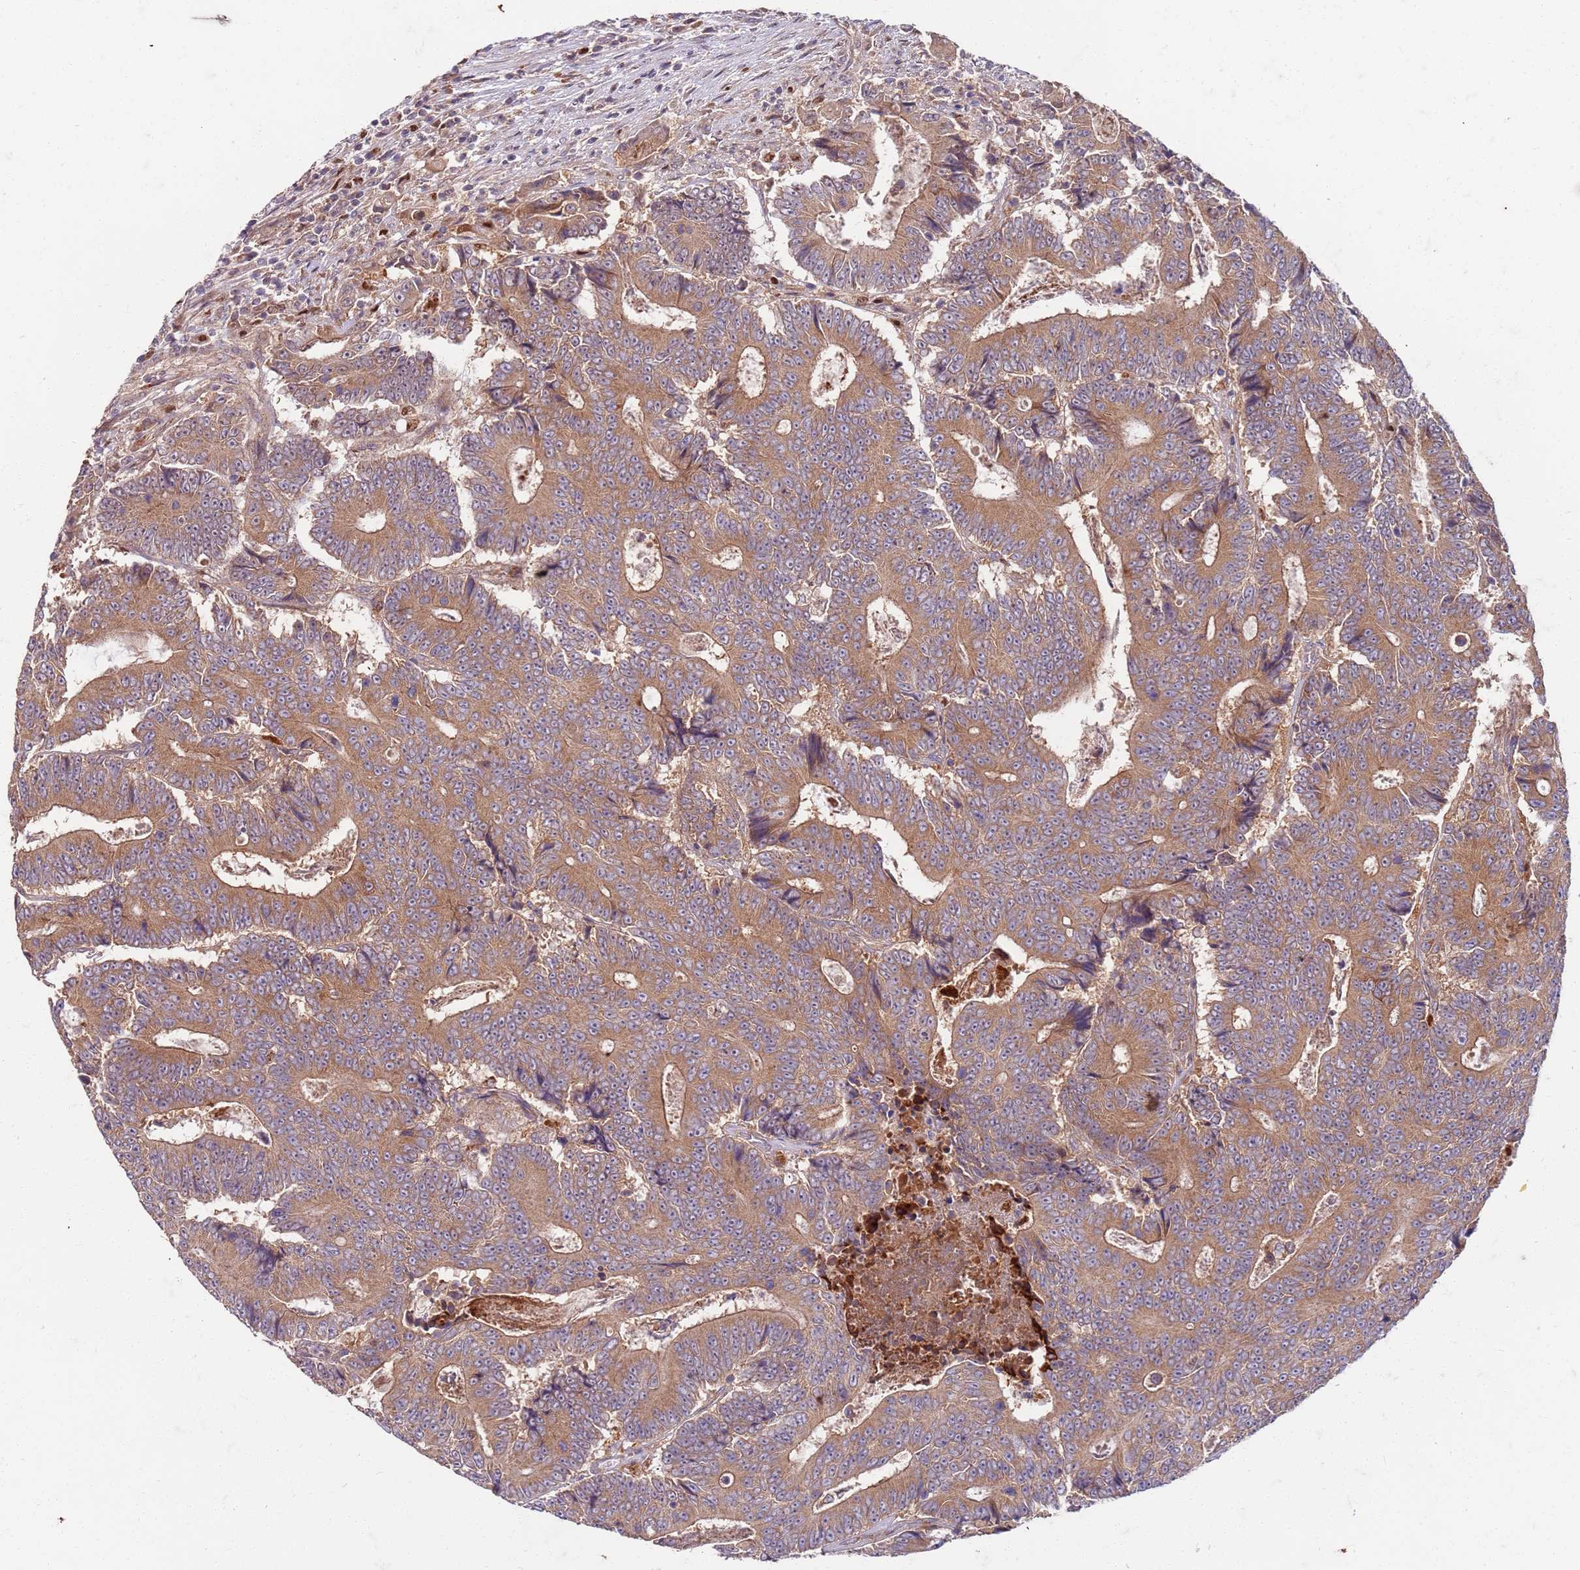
{"staining": {"intensity": "moderate", "quantity": ">75%", "location": "cytoplasmic/membranous"}, "tissue": "colorectal cancer", "cell_type": "Tumor cells", "image_type": "cancer", "snomed": [{"axis": "morphology", "description": "Adenocarcinoma, NOS"}, {"axis": "topography", "description": "Colon"}], "caption": "Adenocarcinoma (colorectal) stained with a brown dye demonstrates moderate cytoplasmic/membranous positive staining in about >75% of tumor cells.", "gene": "OSBP", "patient": {"sex": "male", "age": 83}}